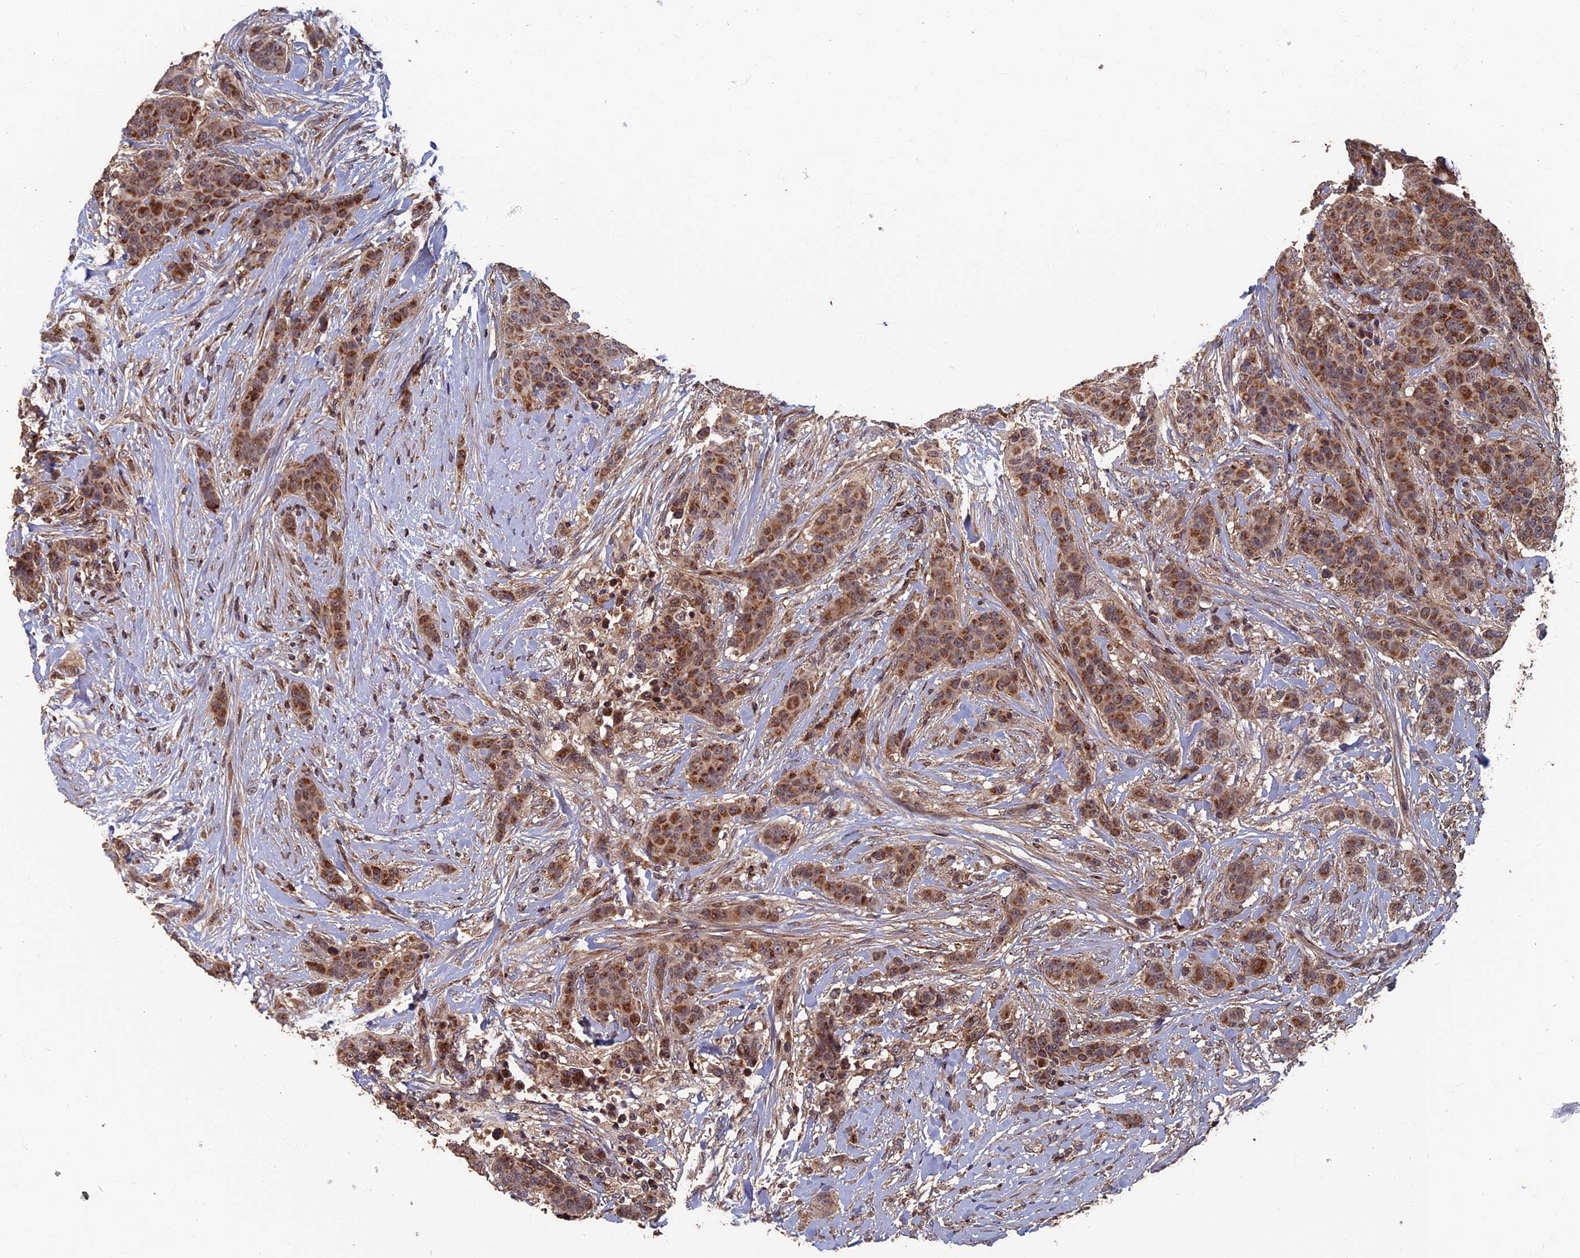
{"staining": {"intensity": "moderate", "quantity": ">75%", "location": "cytoplasmic/membranous"}, "tissue": "breast cancer", "cell_type": "Tumor cells", "image_type": "cancer", "snomed": [{"axis": "morphology", "description": "Duct carcinoma"}, {"axis": "topography", "description": "Breast"}], "caption": "Breast invasive ductal carcinoma was stained to show a protein in brown. There is medium levels of moderate cytoplasmic/membranous expression in approximately >75% of tumor cells.", "gene": "RASGRF1", "patient": {"sex": "female", "age": 40}}